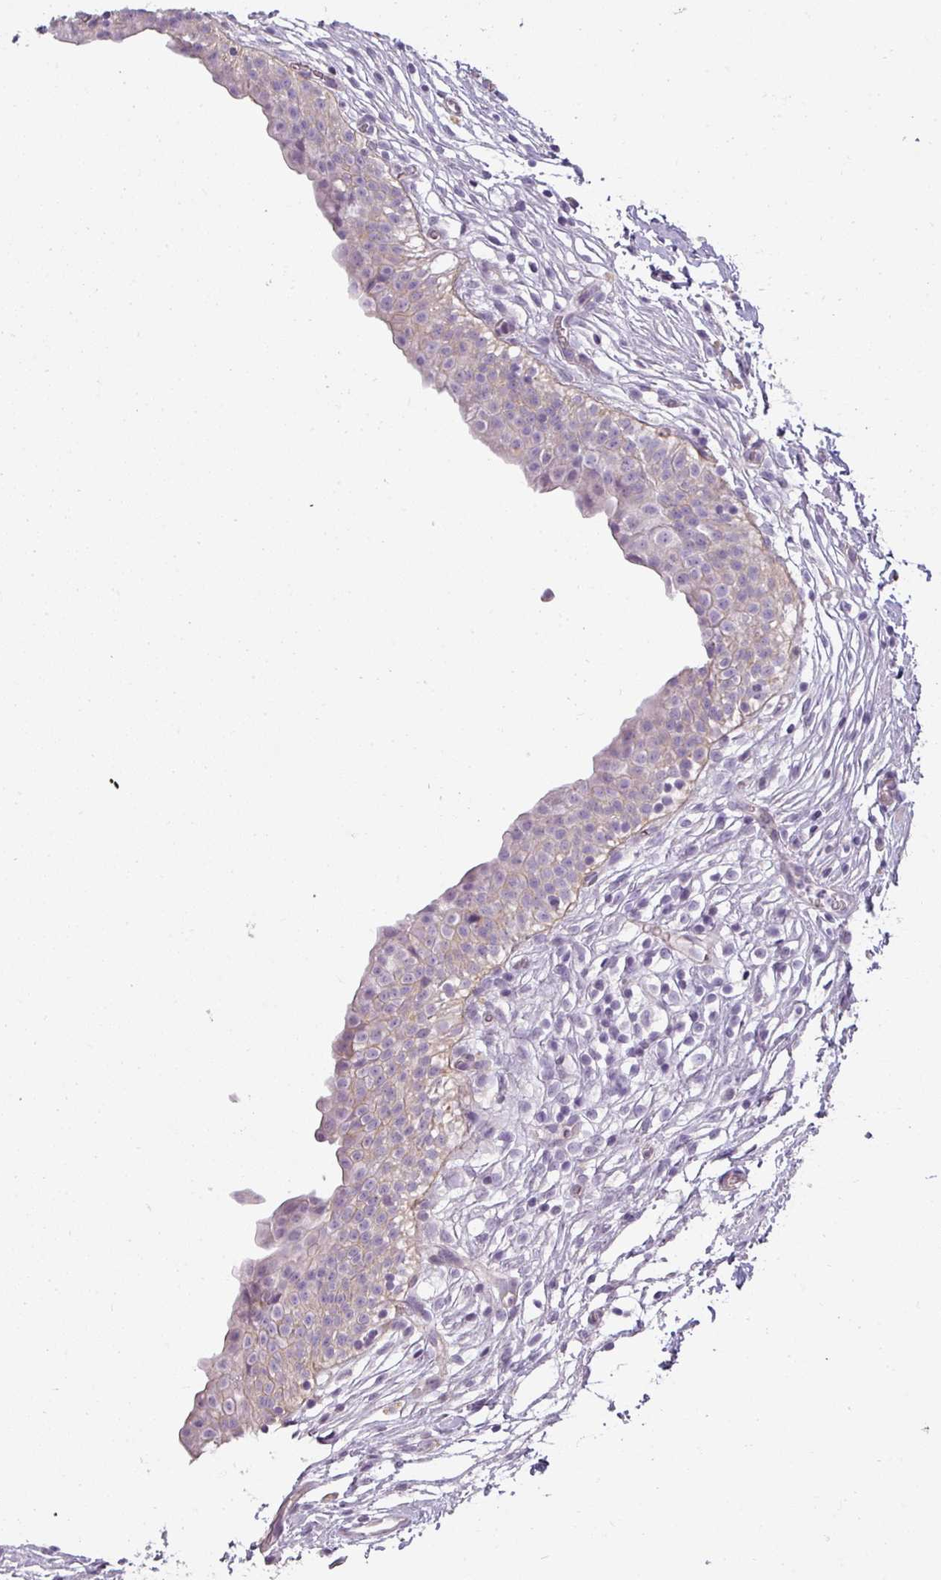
{"staining": {"intensity": "negative", "quantity": "none", "location": "none"}, "tissue": "urinary bladder", "cell_type": "Urothelial cells", "image_type": "normal", "snomed": [{"axis": "morphology", "description": "Normal tissue, NOS"}, {"axis": "topography", "description": "Urinary bladder"}, {"axis": "topography", "description": "Peripheral nerve tissue"}], "caption": "High power microscopy image of an immunohistochemistry histopathology image of benign urinary bladder, revealing no significant staining in urothelial cells. Brightfield microscopy of IHC stained with DAB (3,3'-diaminobenzidine) (brown) and hematoxylin (blue), captured at high magnification.", "gene": "ASB1", "patient": {"sex": "male", "age": 55}}